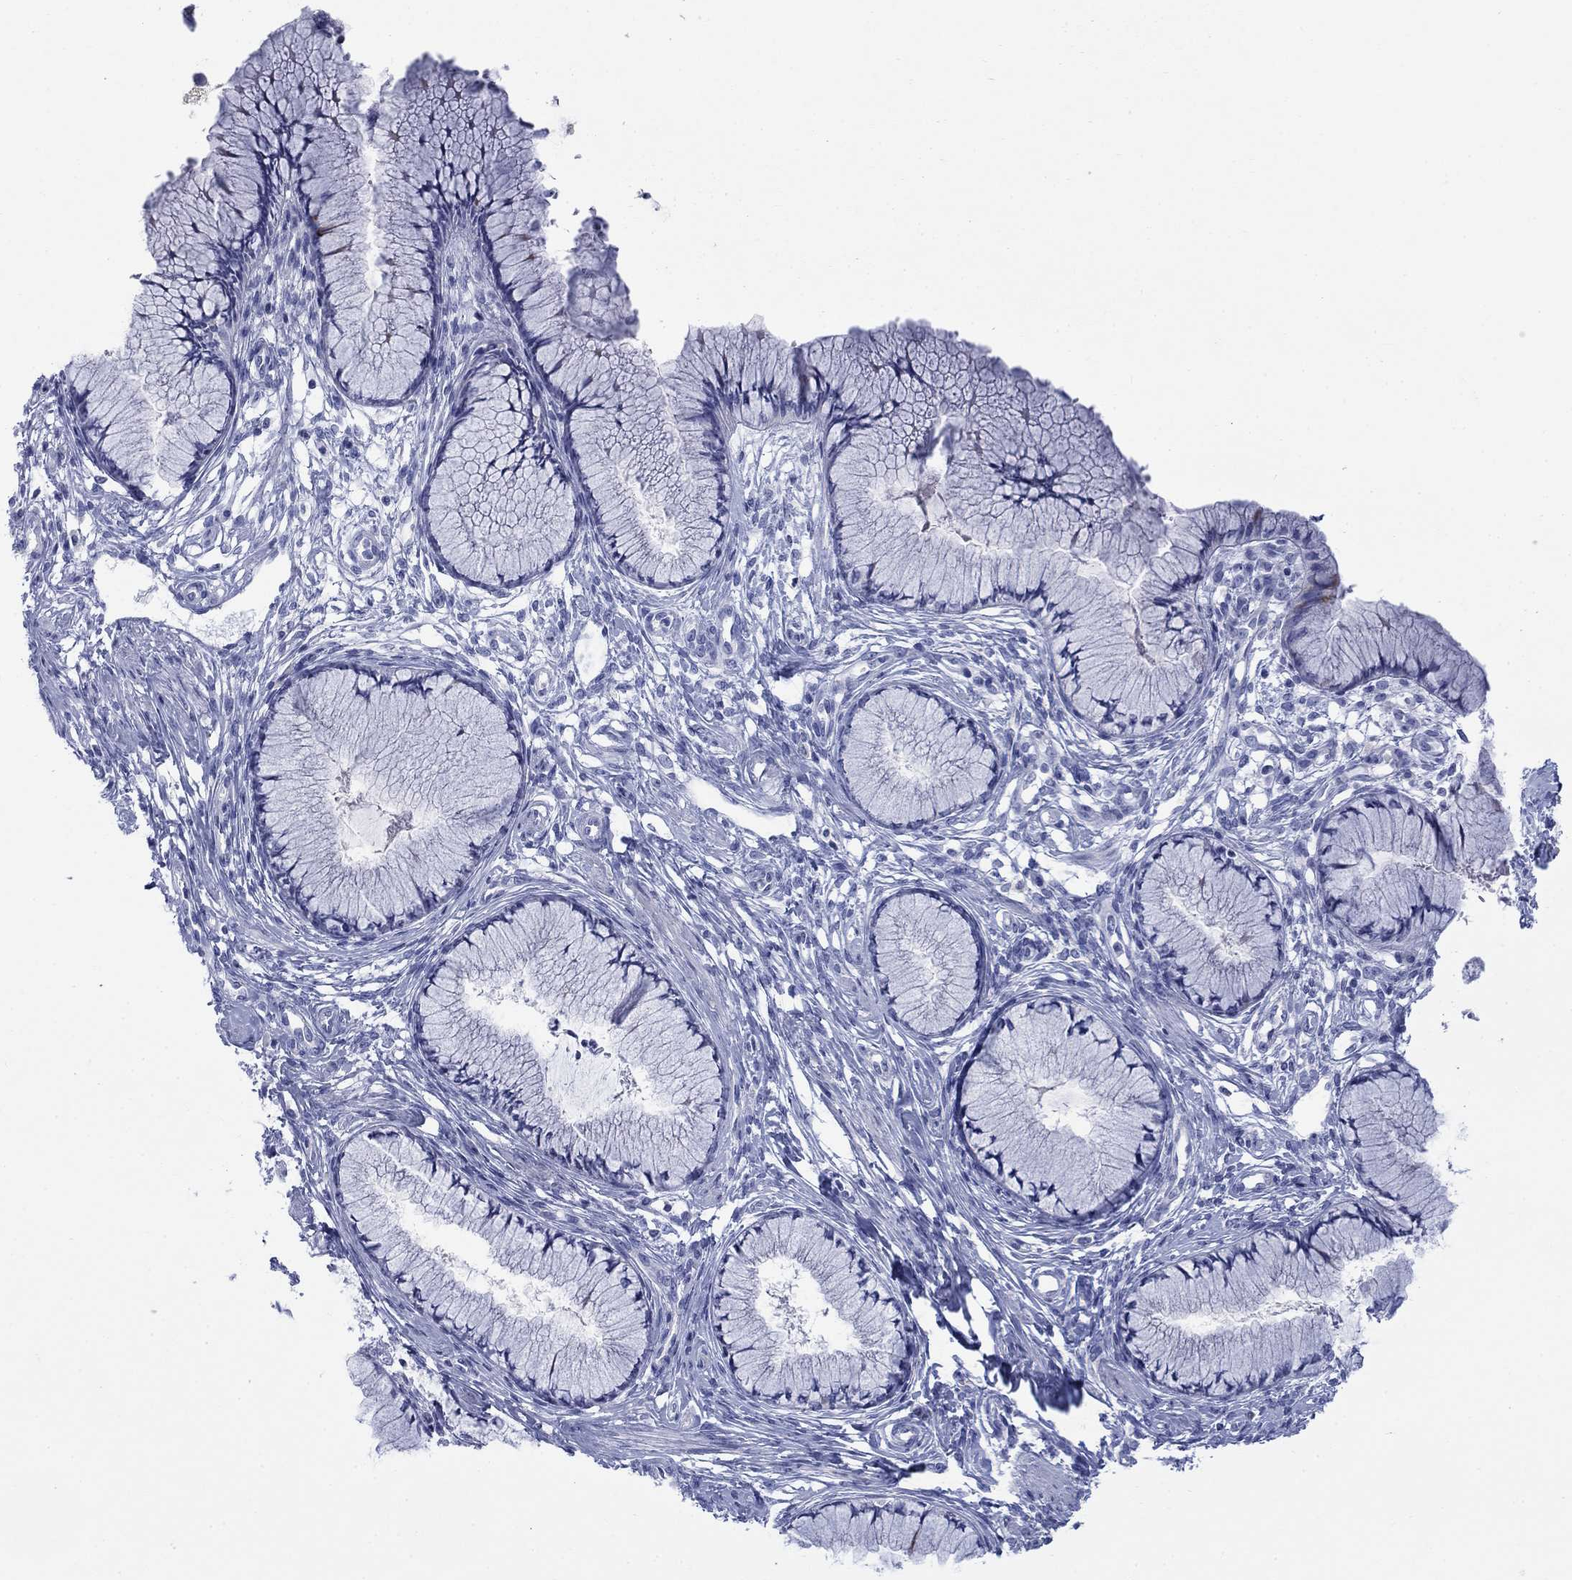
{"staining": {"intensity": "negative", "quantity": "none", "location": "none"}, "tissue": "cervix", "cell_type": "Glandular cells", "image_type": "normal", "snomed": [{"axis": "morphology", "description": "Normal tissue, NOS"}, {"axis": "topography", "description": "Cervix"}], "caption": "A high-resolution photomicrograph shows IHC staining of unremarkable cervix, which shows no significant expression in glandular cells.", "gene": "IGF2BP3", "patient": {"sex": "female", "age": 37}}